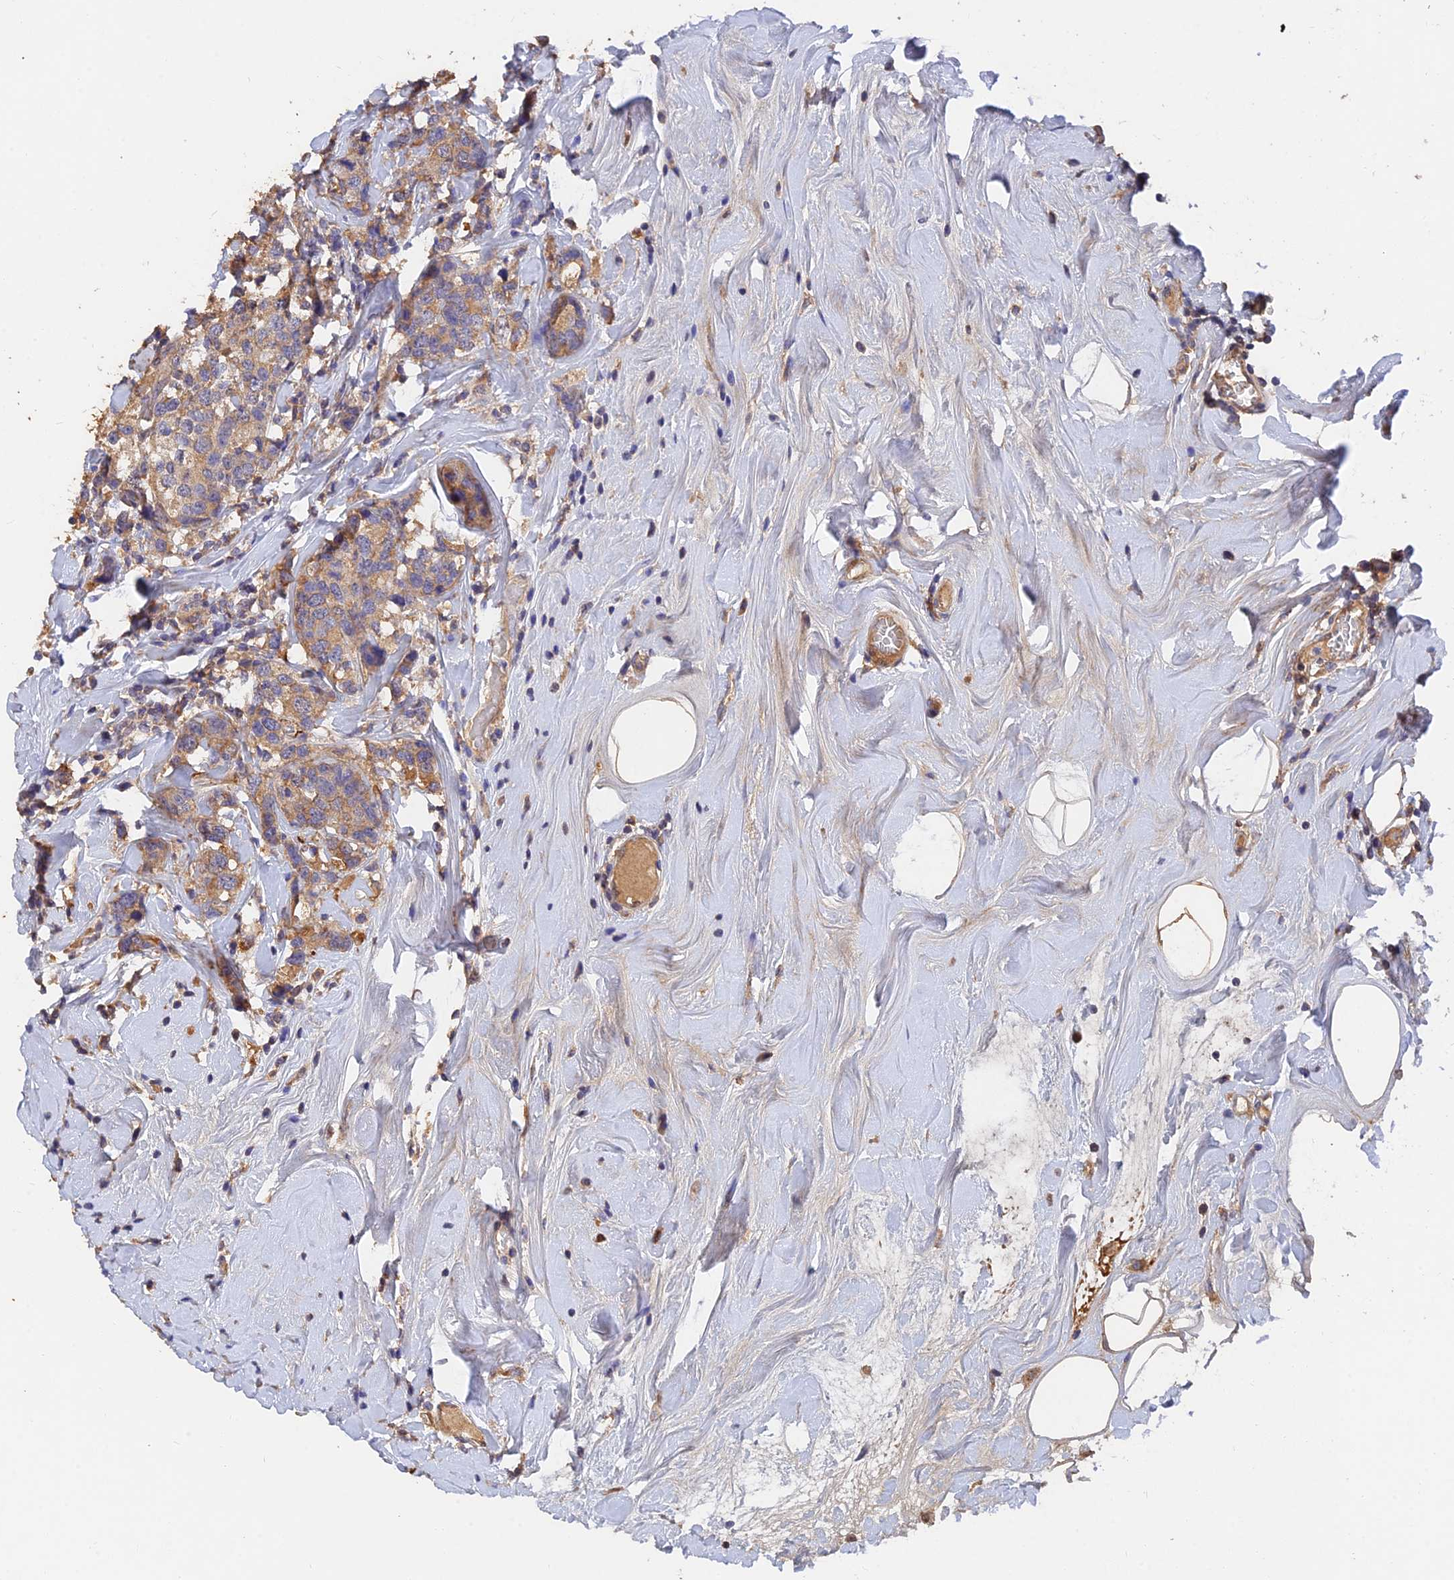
{"staining": {"intensity": "moderate", "quantity": ">75%", "location": "cytoplasmic/membranous"}, "tissue": "breast cancer", "cell_type": "Tumor cells", "image_type": "cancer", "snomed": [{"axis": "morphology", "description": "Lobular carcinoma"}, {"axis": "topography", "description": "Breast"}], "caption": "Protein positivity by immunohistochemistry exhibits moderate cytoplasmic/membranous expression in about >75% of tumor cells in breast lobular carcinoma.", "gene": "SLC38A11", "patient": {"sex": "female", "age": 59}}